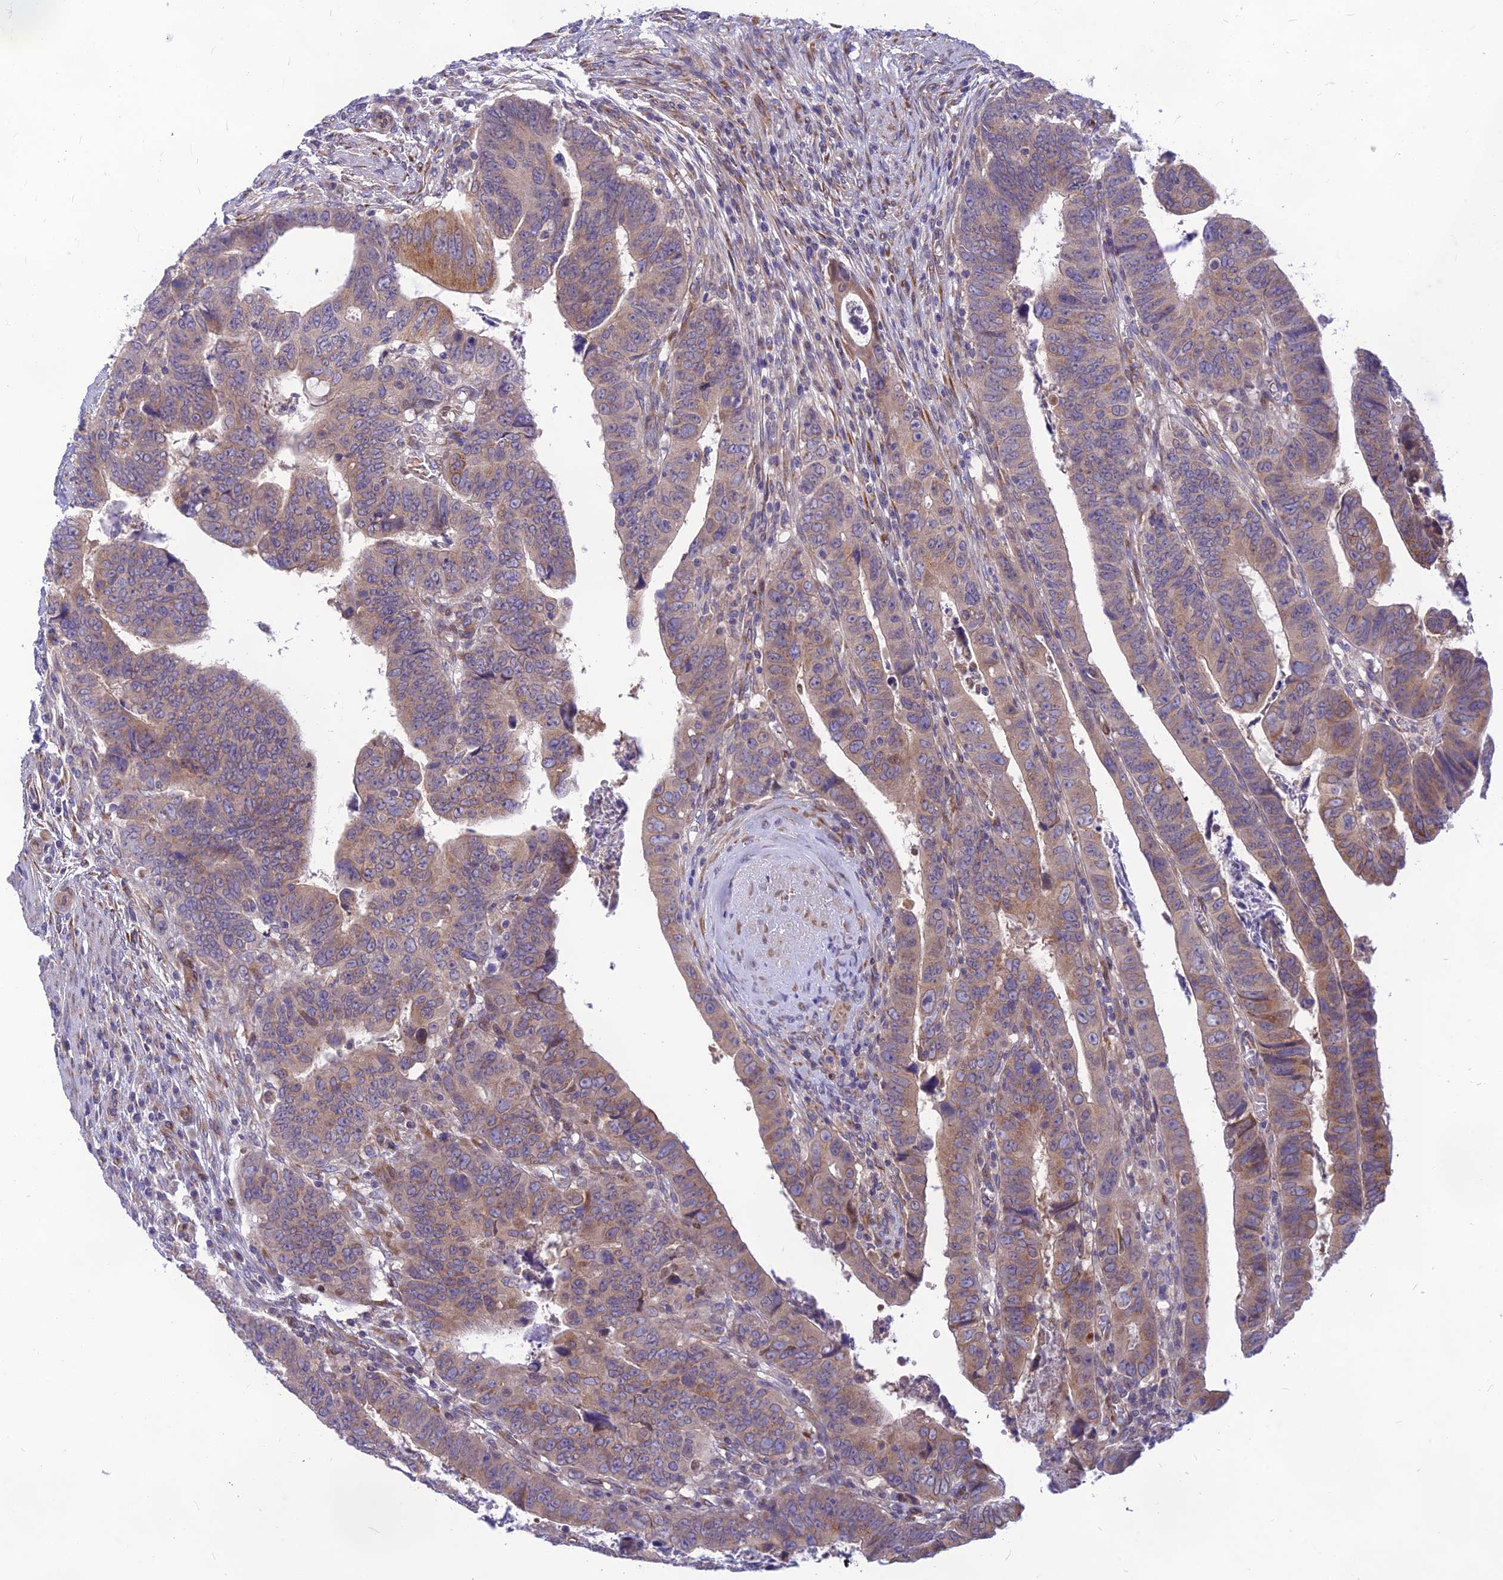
{"staining": {"intensity": "moderate", "quantity": "<25%", "location": "cytoplasmic/membranous"}, "tissue": "colorectal cancer", "cell_type": "Tumor cells", "image_type": "cancer", "snomed": [{"axis": "morphology", "description": "Normal tissue, NOS"}, {"axis": "morphology", "description": "Adenocarcinoma, NOS"}, {"axis": "topography", "description": "Rectum"}], "caption": "Protein expression analysis of adenocarcinoma (colorectal) shows moderate cytoplasmic/membranous expression in approximately <25% of tumor cells.", "gene": "PTCD2", "patient": {"sex": "female", "age": 65}}